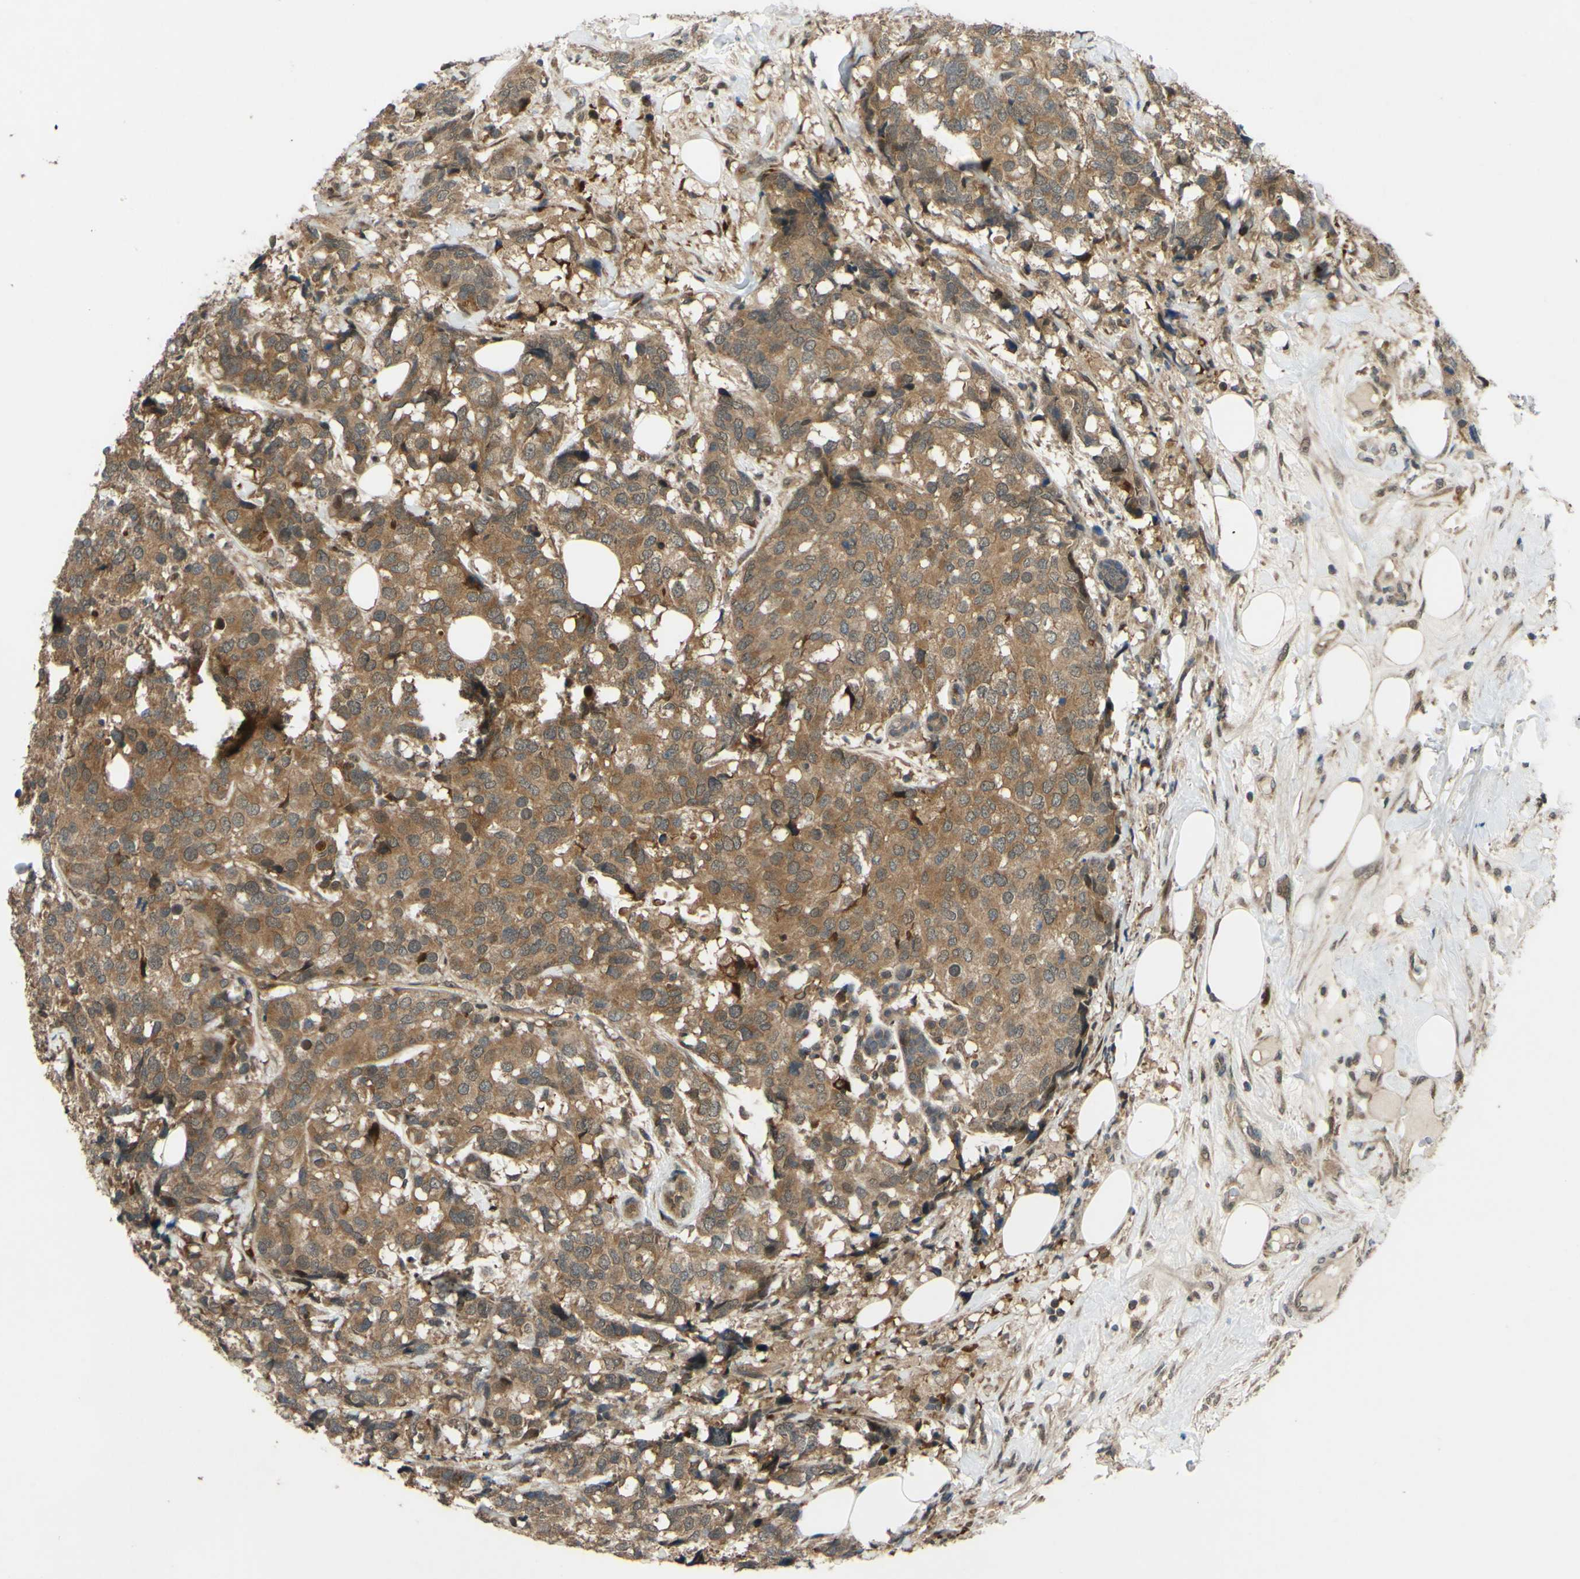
{"staining": {"intensity": "moderate", "quantity": ">75%", "location": "cytoplasmic/membranous"}, "tissue": "breast cancer", "cell_type": "Tumor cells", "image_type": "cancer", "snomed": [{"axis": "morphology", "description": "Lobular carcinoma"}, {"axis": "topography", "description": "Breast"}], "caption": "Tumor cells show medium levels of moderate cytoplasmic/membranous positivity in approximately >75% of cells in lobular carcinoma (breast).", "gene": "ABCC8", "patient": {"sex": "female", "age": 59}}